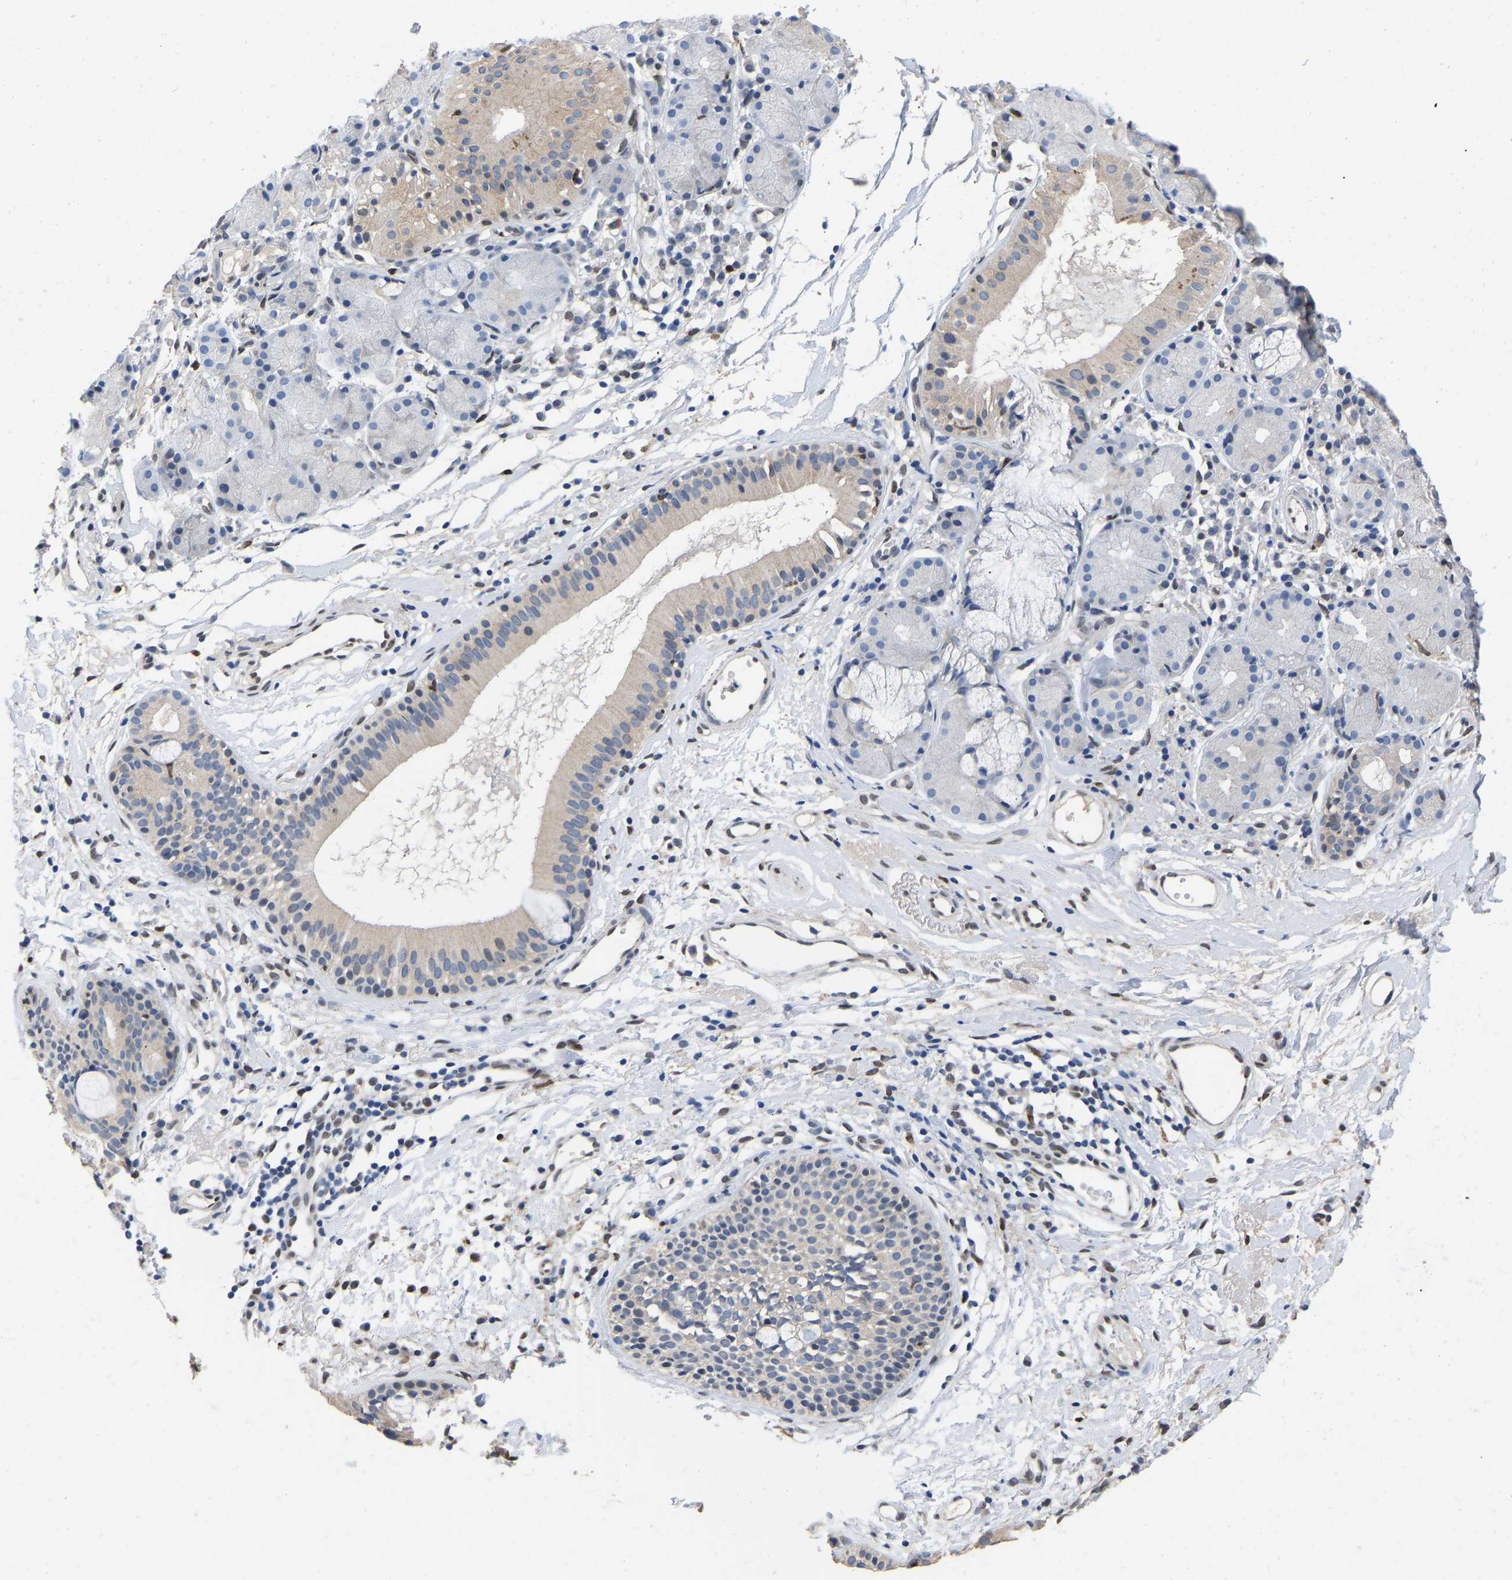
{"staining": {"intensity": "weak", "quantity": "<25%", "location": "nuclear"}, "tissue": "nasopharynx", "cell_type": "Respiratory epithelial cells", "image_type": "normal", "snomed": [{"axis": "morphology", "description": "Normal tissue, NOS"}, {"axis": "morphology", "description": "Basal cell carcinoma"}, {"axis": "topography", "description": "Cartilage tissue"}, {"axis": "topography", "description": "Nasopharynx"}, {"axis": "topography", "description": "Oral tissue"}], "caption": "The immunohistochemistry histopathology image has no significant expression in respiratory epithelial cells of nasopharynx.", "gene": "QKI", "patient": {"sex": "female", "age": 77}}